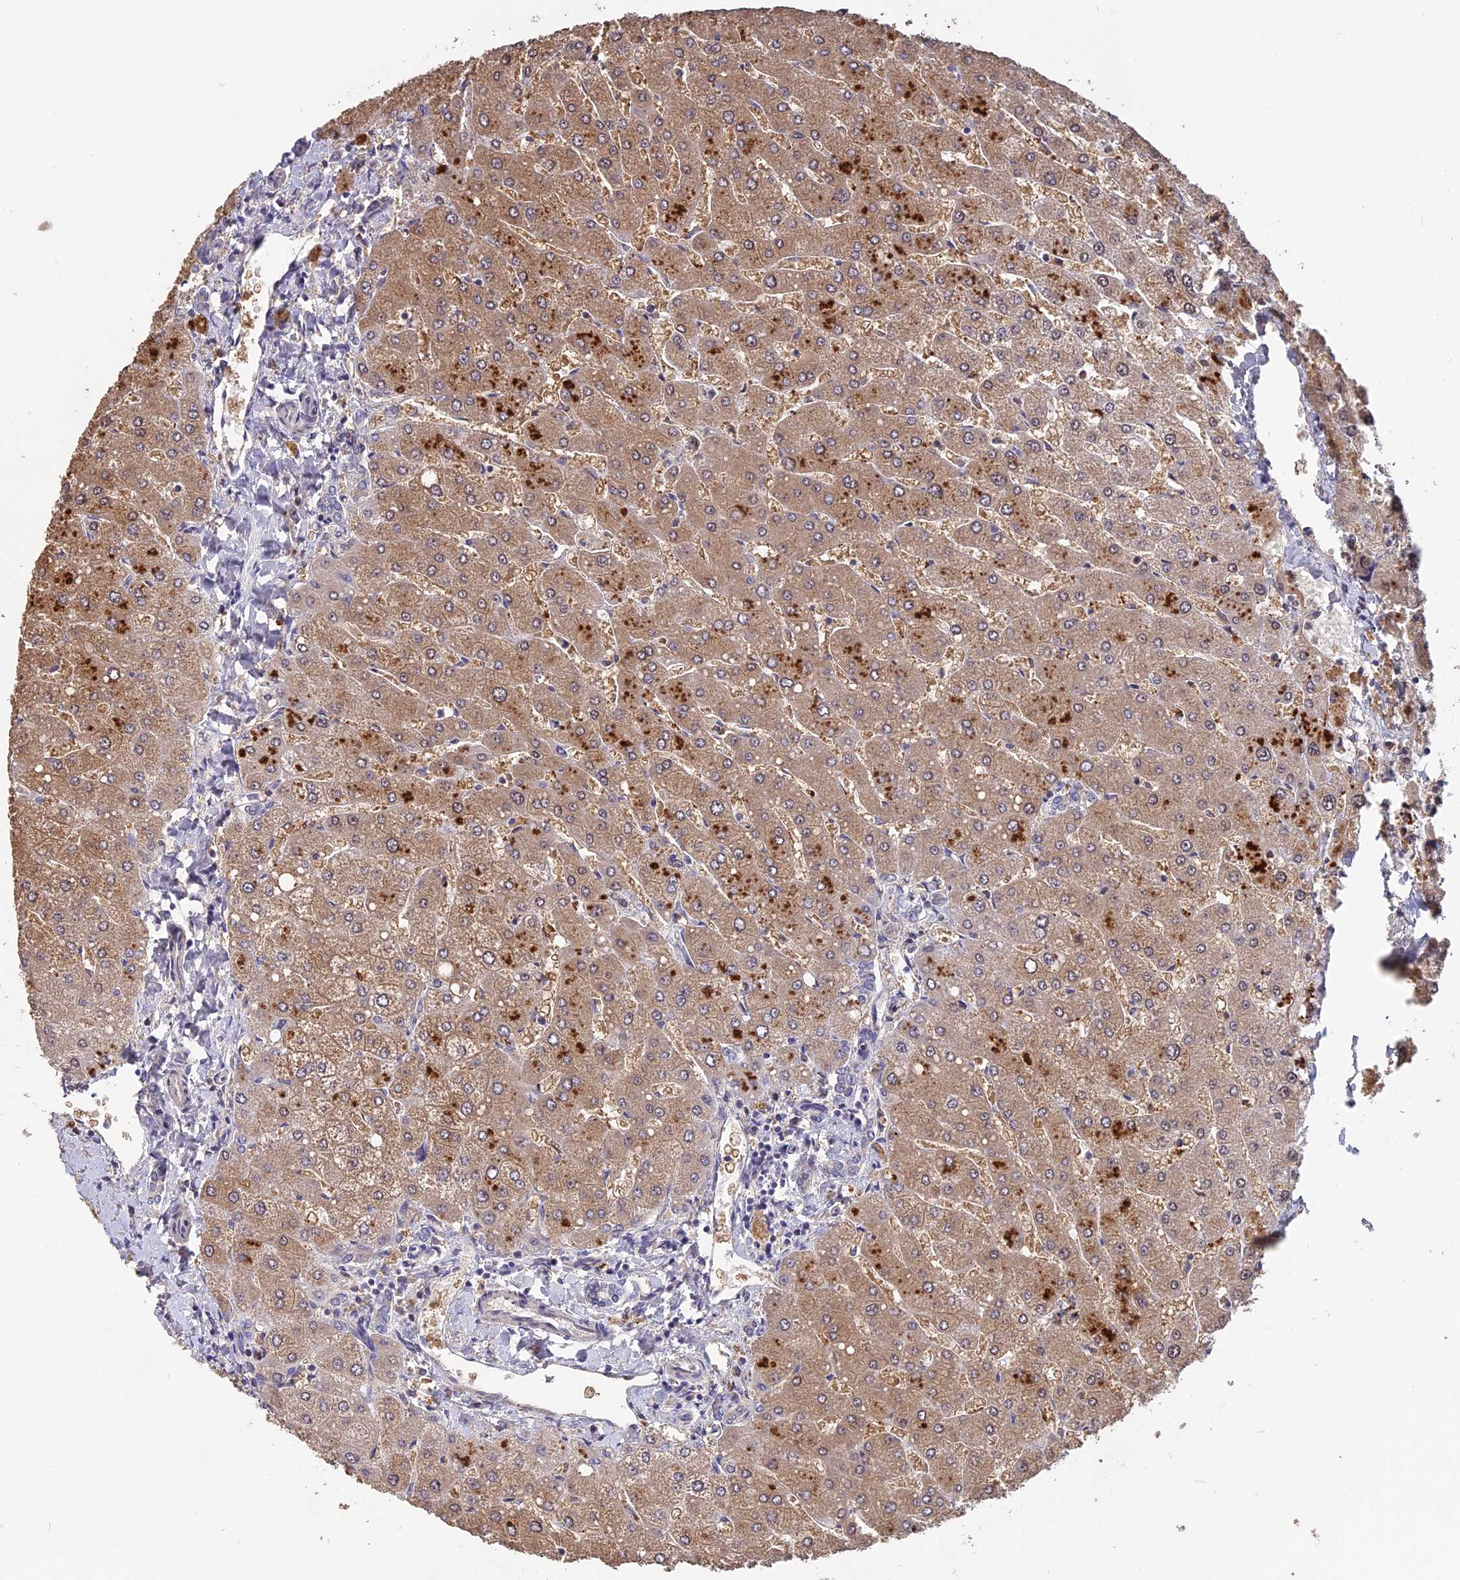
{"staining": {"intensity": "negative", "quantity": "none", "location": "none"}, "tissue": "liver", "cell_type": "Cholangiocytes", "image_type": "normal", "snomed": [{"axis": "morphology", "description": "Normal tissue, NOS"}, {"axis": "topography", "description": "Liver"}], "caption": "There is no significant staining in cholangiocytes of liver. Brightfield microscopy of IHC stained with DAB (3,3'-diaminobenzidine) (brown) and hematoxylin (blue), captured at high magnification.", "gene": "FAM98C", "patient": {"sex": "male", "age": 55}}